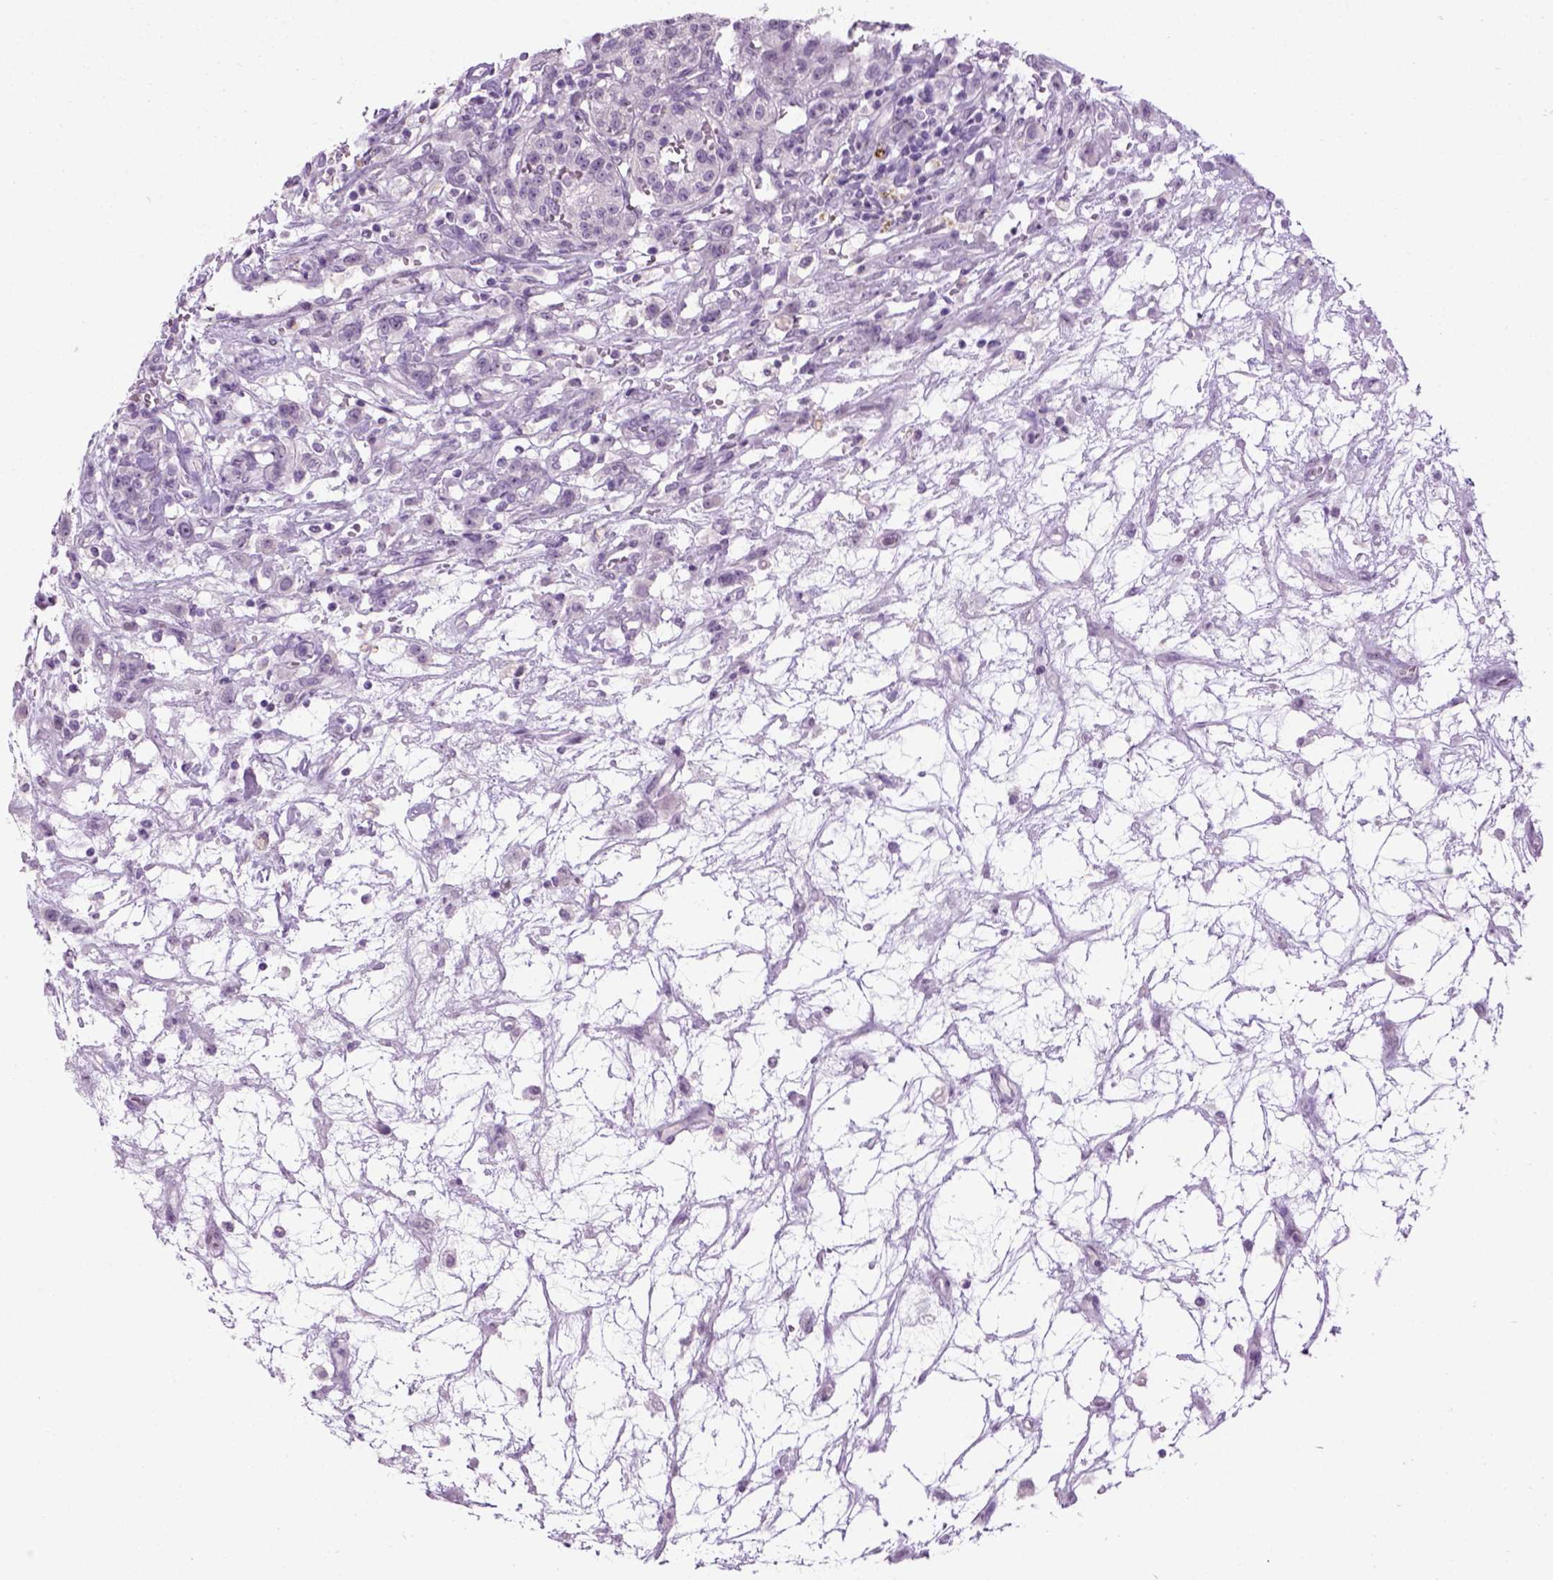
{"staining": {"intensity": "negative", "quantity": "none", "location": "none"}, "tissue": "renal cancer", "cell_type": "Tumor cells", "image_type": "cancer", "snomed": [{"axis": "morphology", "description": "Adenocarcinoma, NOS"}, {"axis": "topography", "description": "Kidney"}], "caption": "There is no significant expression in tumor cells of renal cancer. (DAB (3,3'-diaminobenzidine) immunohistochemistry (IHC) visualized using brightfield microscopy, high magnification).", "gene": "GABRB2", "patient": {"sex": "female", "age": 63}}